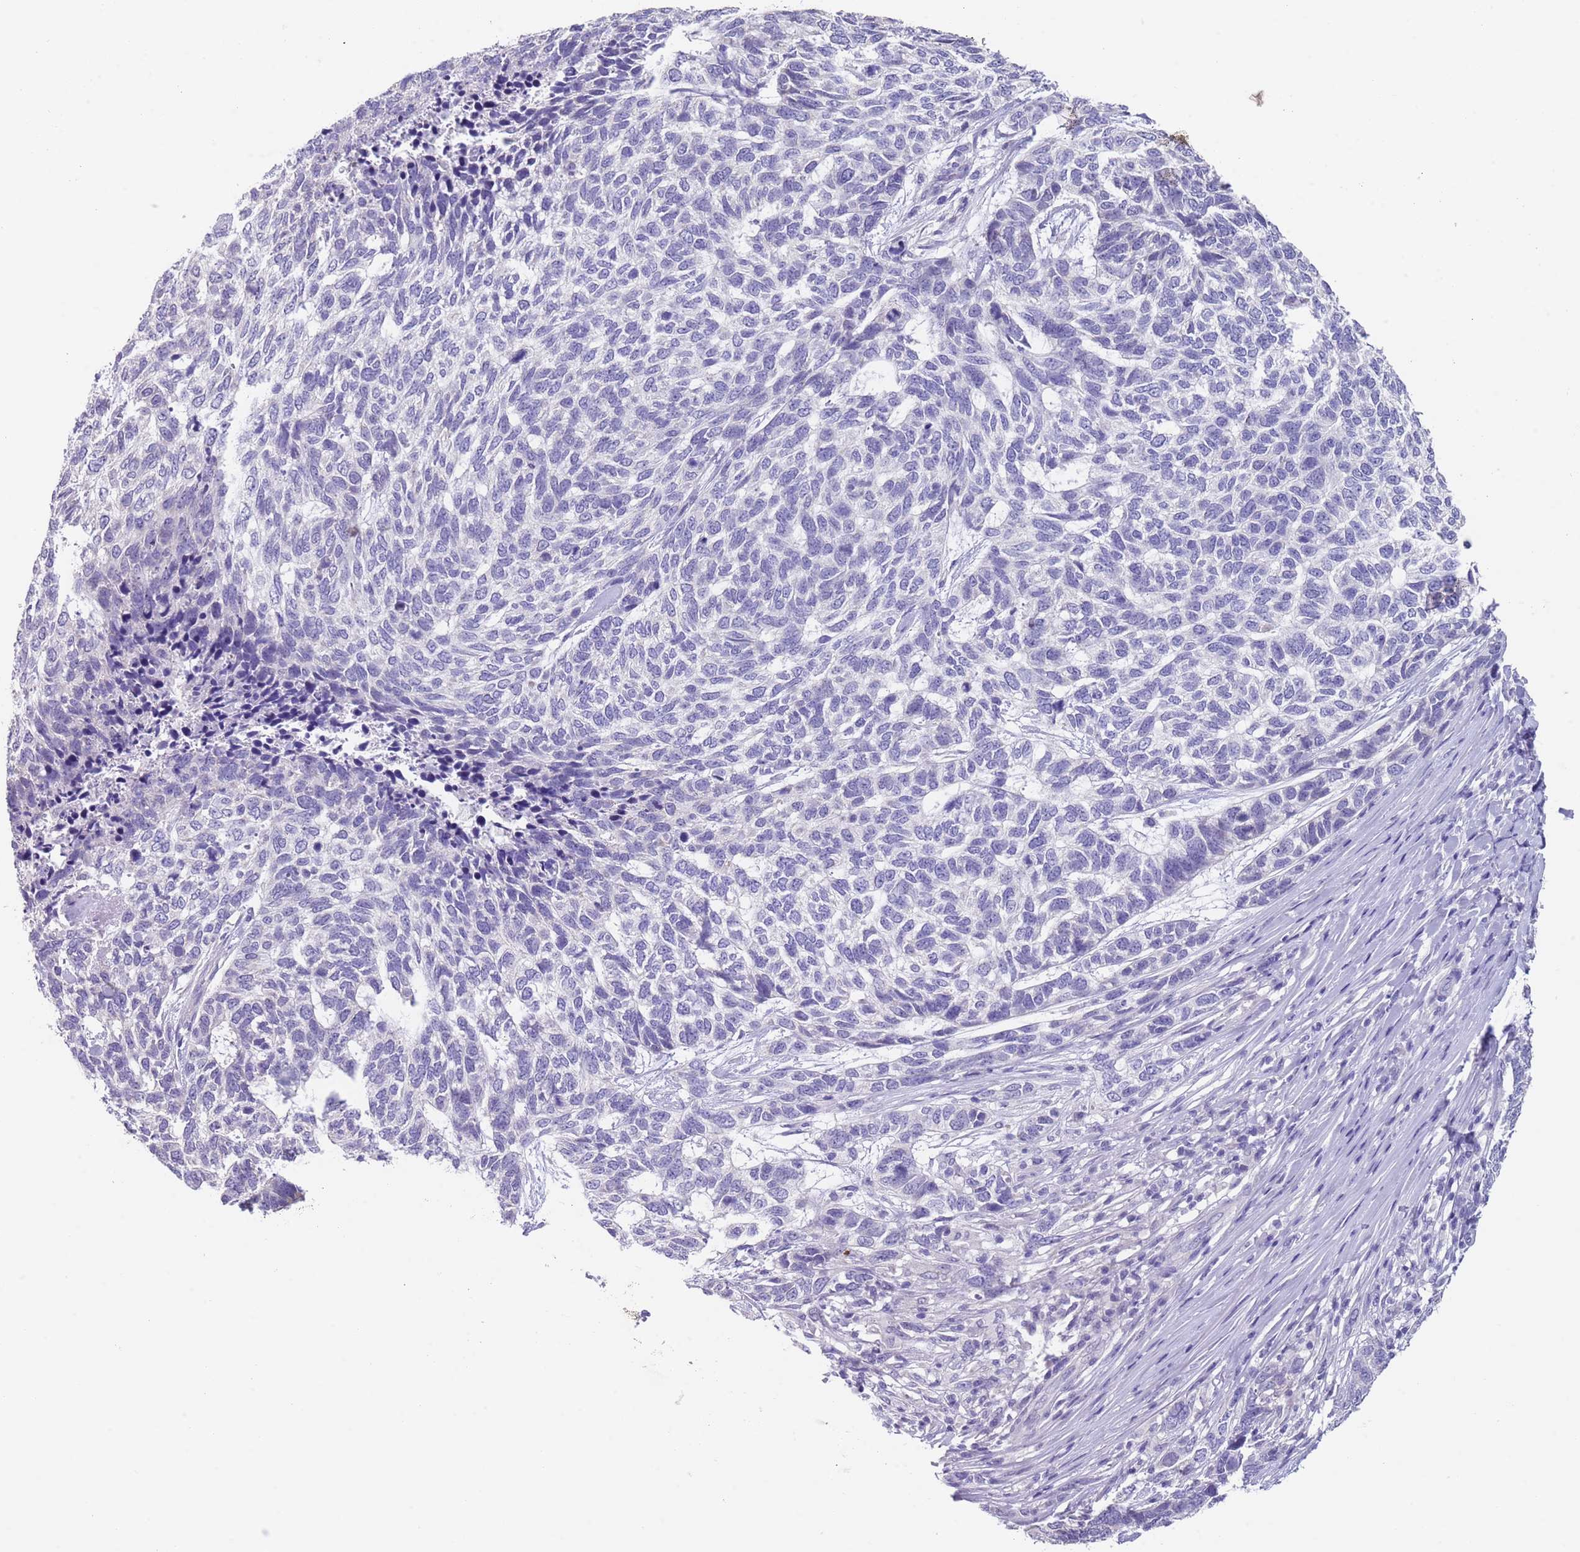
{"staining": {"intensity": "negative", "quantity": "none", "location": "none"}, "tissue": "skin cancer", "cell_type": "Tumor cells", "image_type": "cancer", "snomed": [{"axis": "morphology", "description": "Basal cell carcinoma"}, {"axis": "topography", "description": "Skin"}], "caption": "Protein analysis of skin cancer (basal cell carcinoma) displays no significant positivity in tumor cells.", "gene": "SPIRE2", "patient": {"sex": "female", "age": 65}}